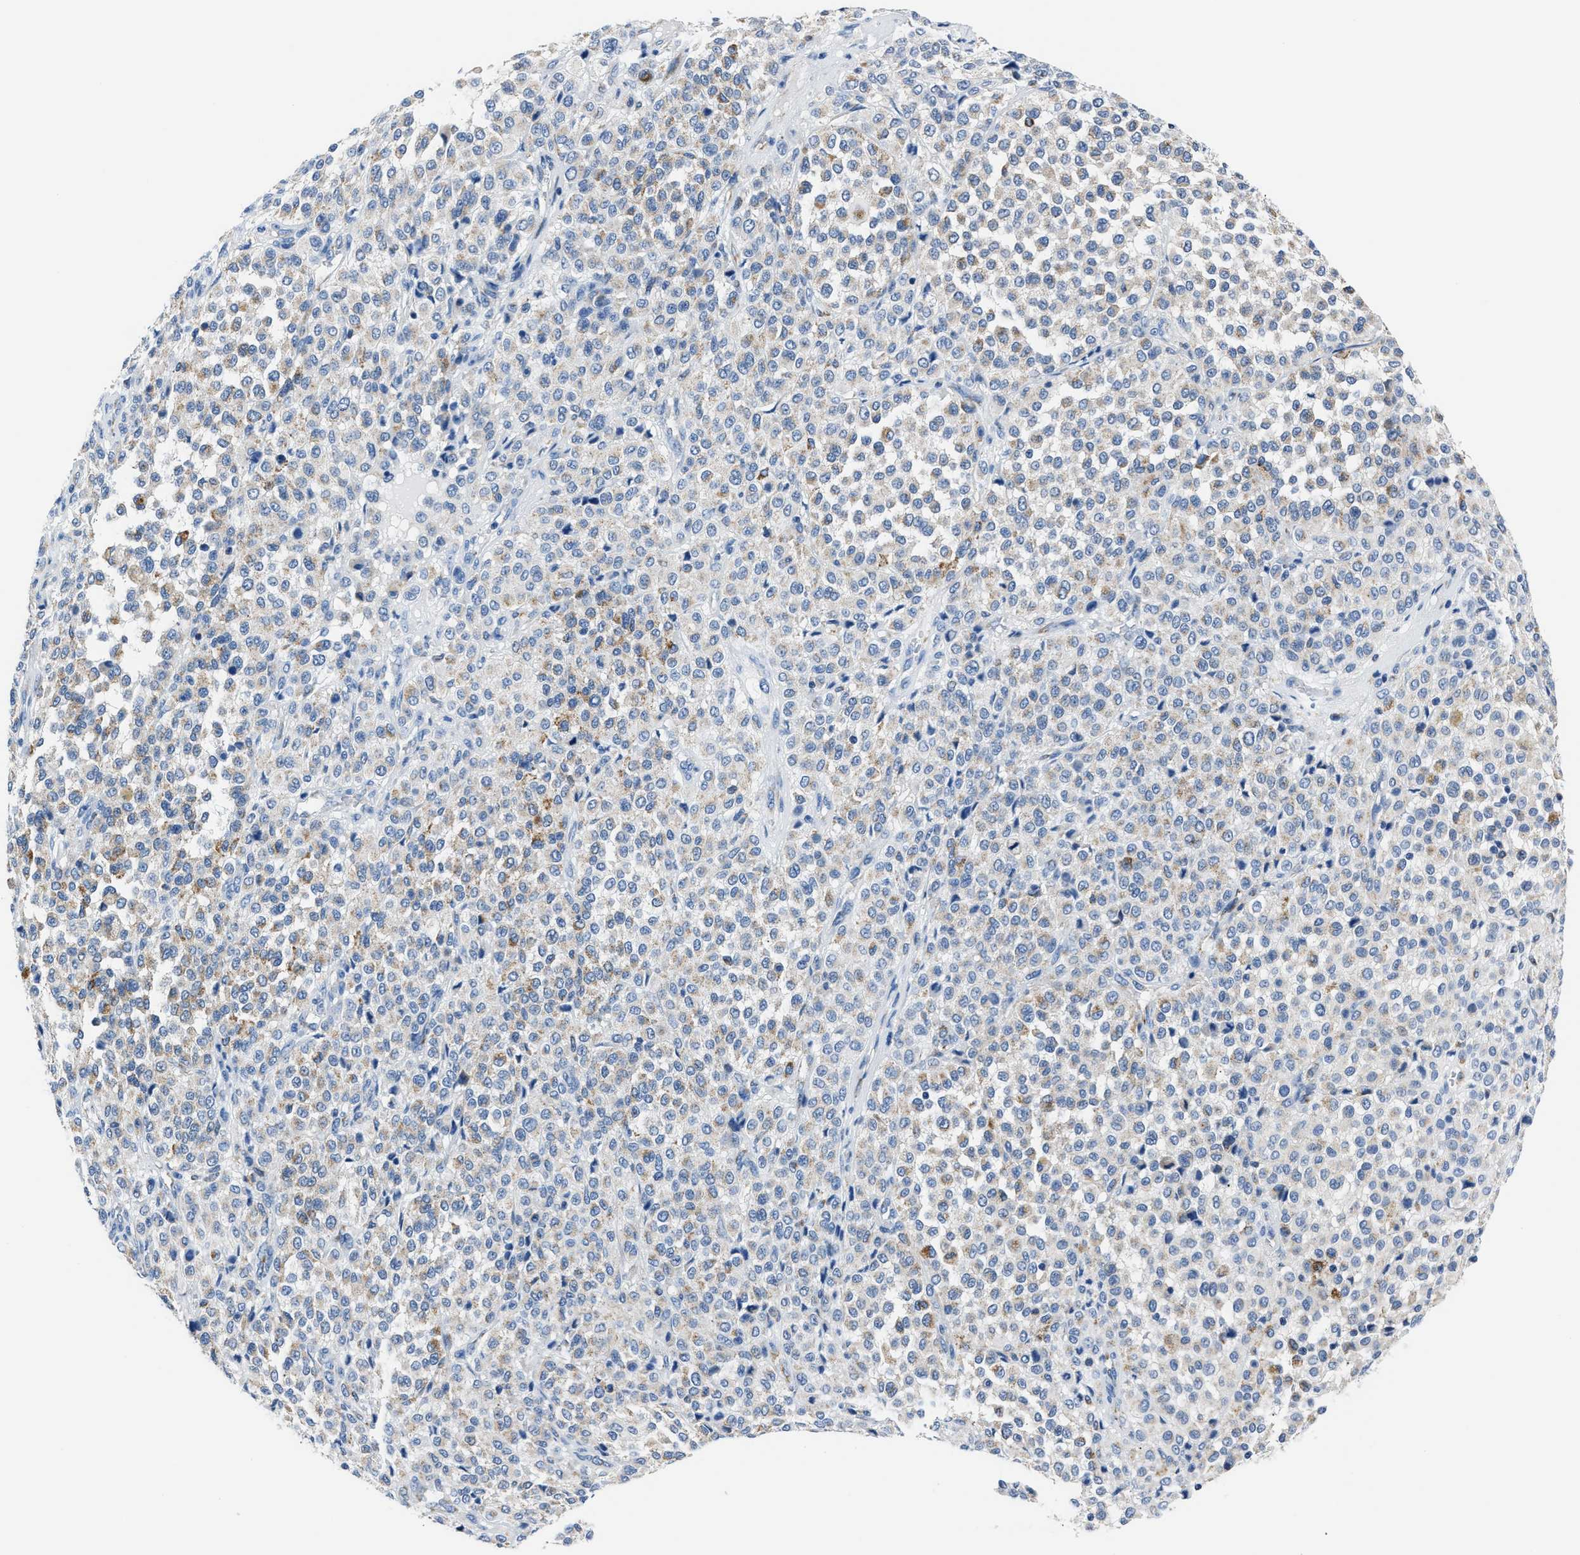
{"staining": {"intensity": "weak", "quantity": "<25%", "location": "cytoplasmic/membranous"}, "tissue": "melanoma", "cell_type": "Tumor cells", "image_type": "cancer", "snomed": [{"axis": "morphology", "description": "Malignant melanoma, Metastatic site"}, {"axis": "topography", "description": "Pancreas"}], "caption": "IHC histopathology image of melanoma stained for a protein (brown), which displays no staining in tumor cells. (Stains: DAB immunohistochemistry with hematoxylin counter stain, Microscopy: brightfield microscopy at high magnification).", "gene": "AMACR", "patient": {"sex": "female", "age": 30}}